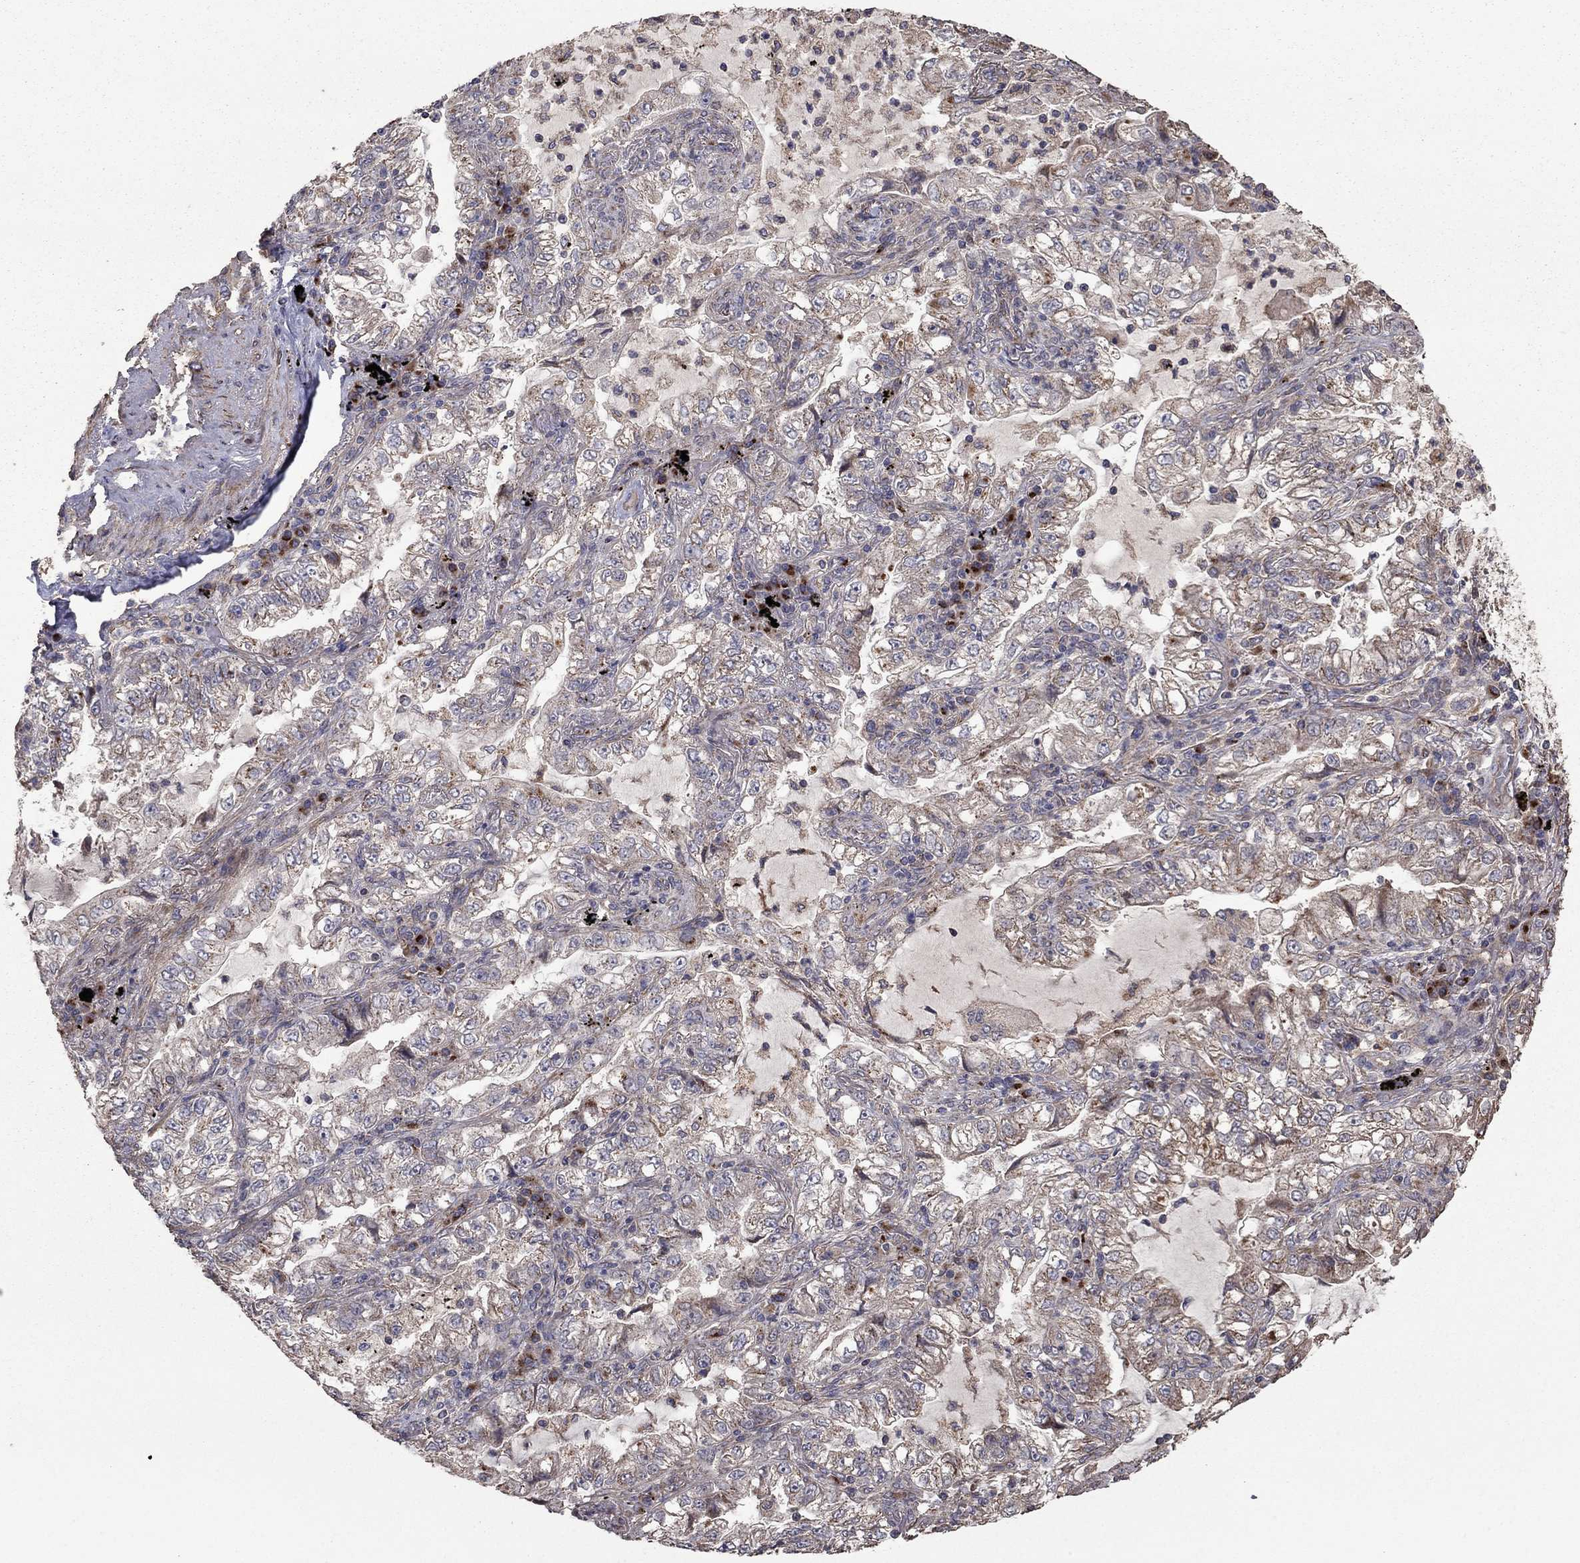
{"staining": {"intensity": "negative", "quantity": "none", "location": "none"}, "tissue": "lung cancer", "cell_type": "Tumor cells", "image_type": "cancer", "snomed": [{"axis": "morphology", "description": "Adenocarcinoma, NOS"}, {"axis": "topography", "description": "Lung"}], "caption": "This is an IHC photomicrograph of human adenocarcinoma (lung). There is no expression in tumor cells.", "gene": "FLT4", "patient": {"sex": "female", "age": 73}}